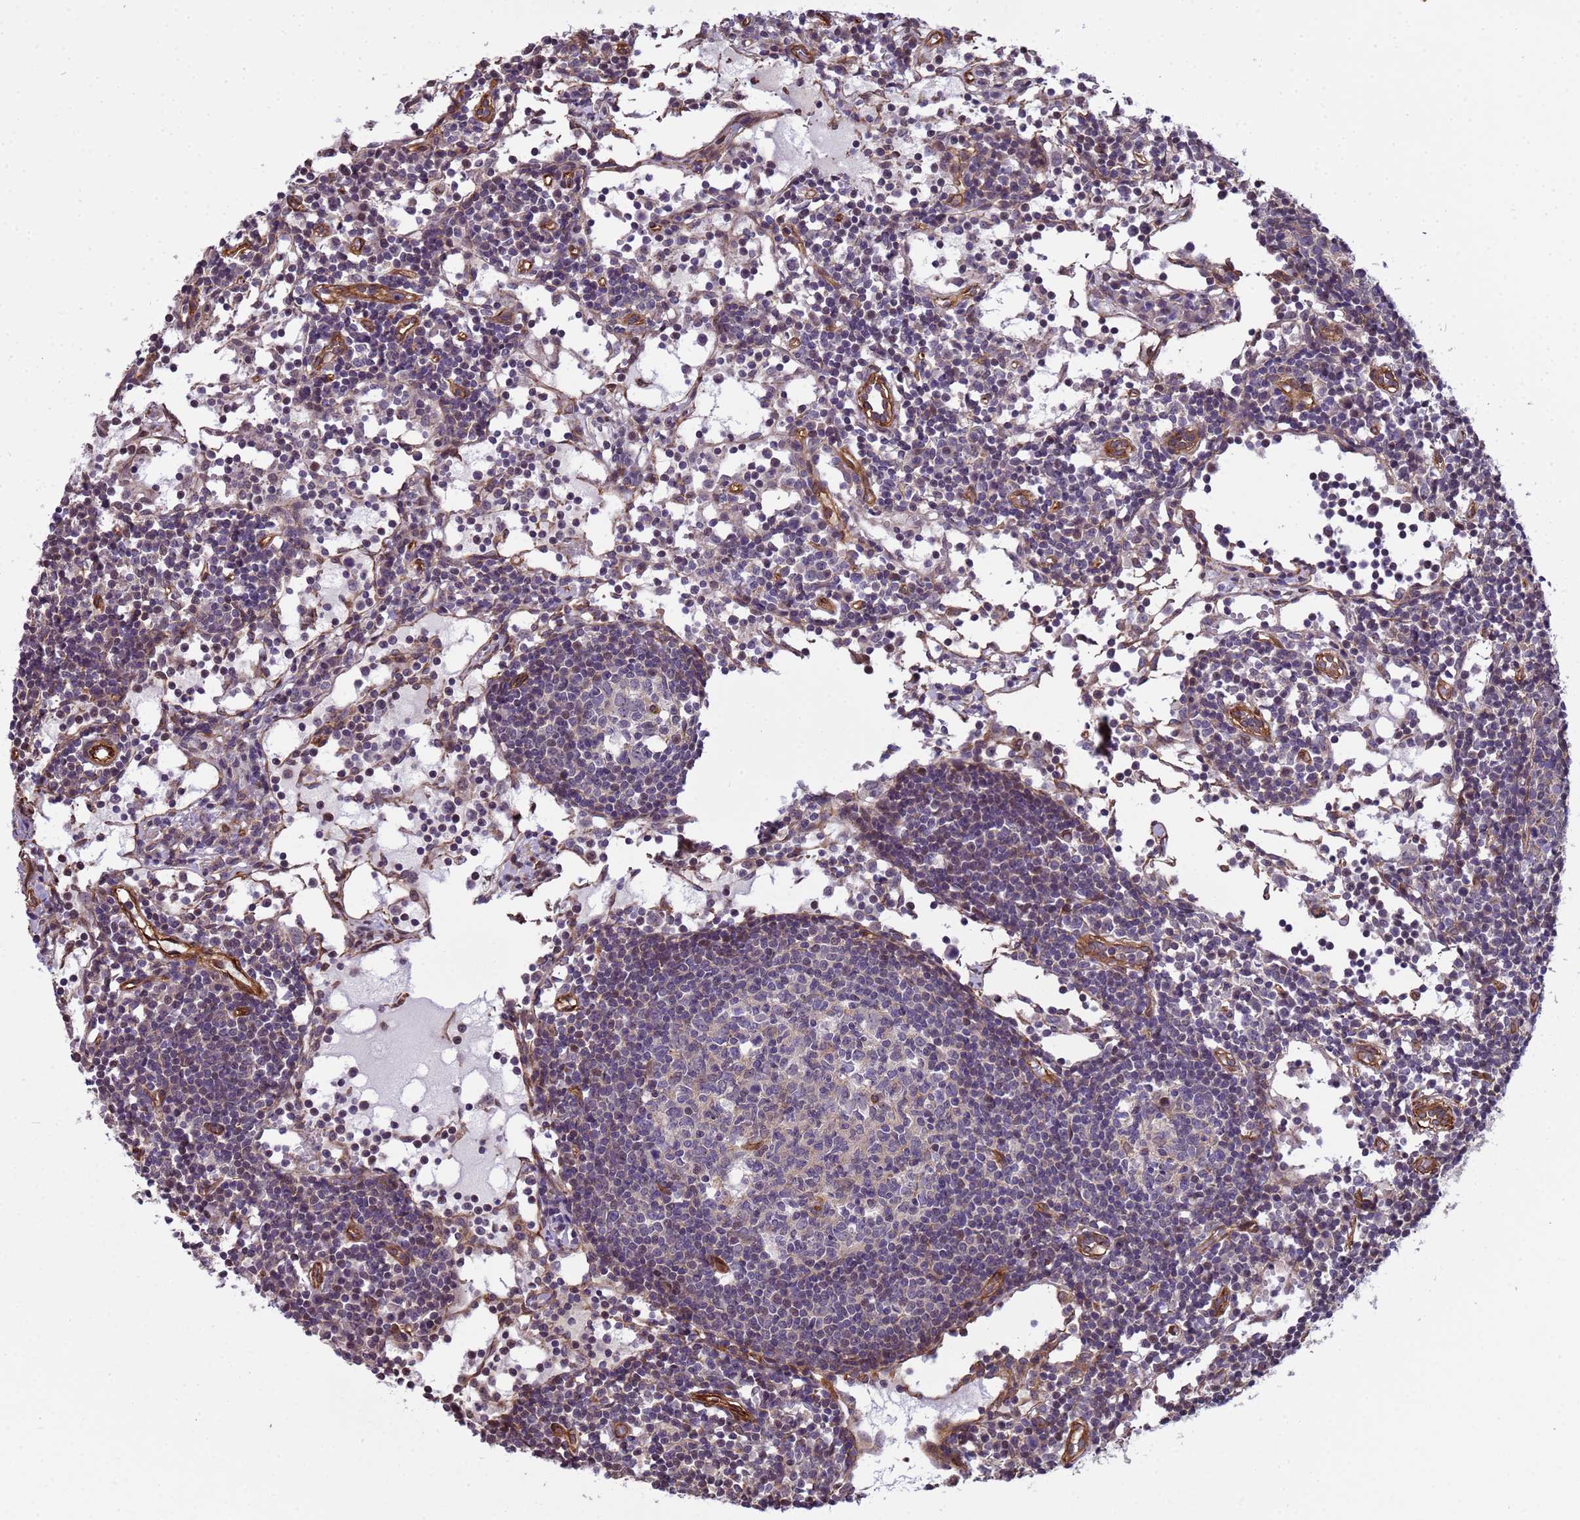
{"staining": {"intensity": "negative", "quantity": "none", "location": "none"}, "tissue": "lymph node", "cell_type": "Germinal center cells", "image_type": "normal", "snomed": [{"axis": "morphology", "description": "Normal tissue, NOS"}, {"axis": "topography", "description": "Lymph node"}], "caption": "Germinal center cells show no significant protein positivity in normal lymph node. (Brightfield microscopy of DAB (3,3'-diaminobenzidine) immunohistochemistry (IHC) at high magnification).", "gene": "ITGB4", "patient": {"sex": "female", "age": 55}}